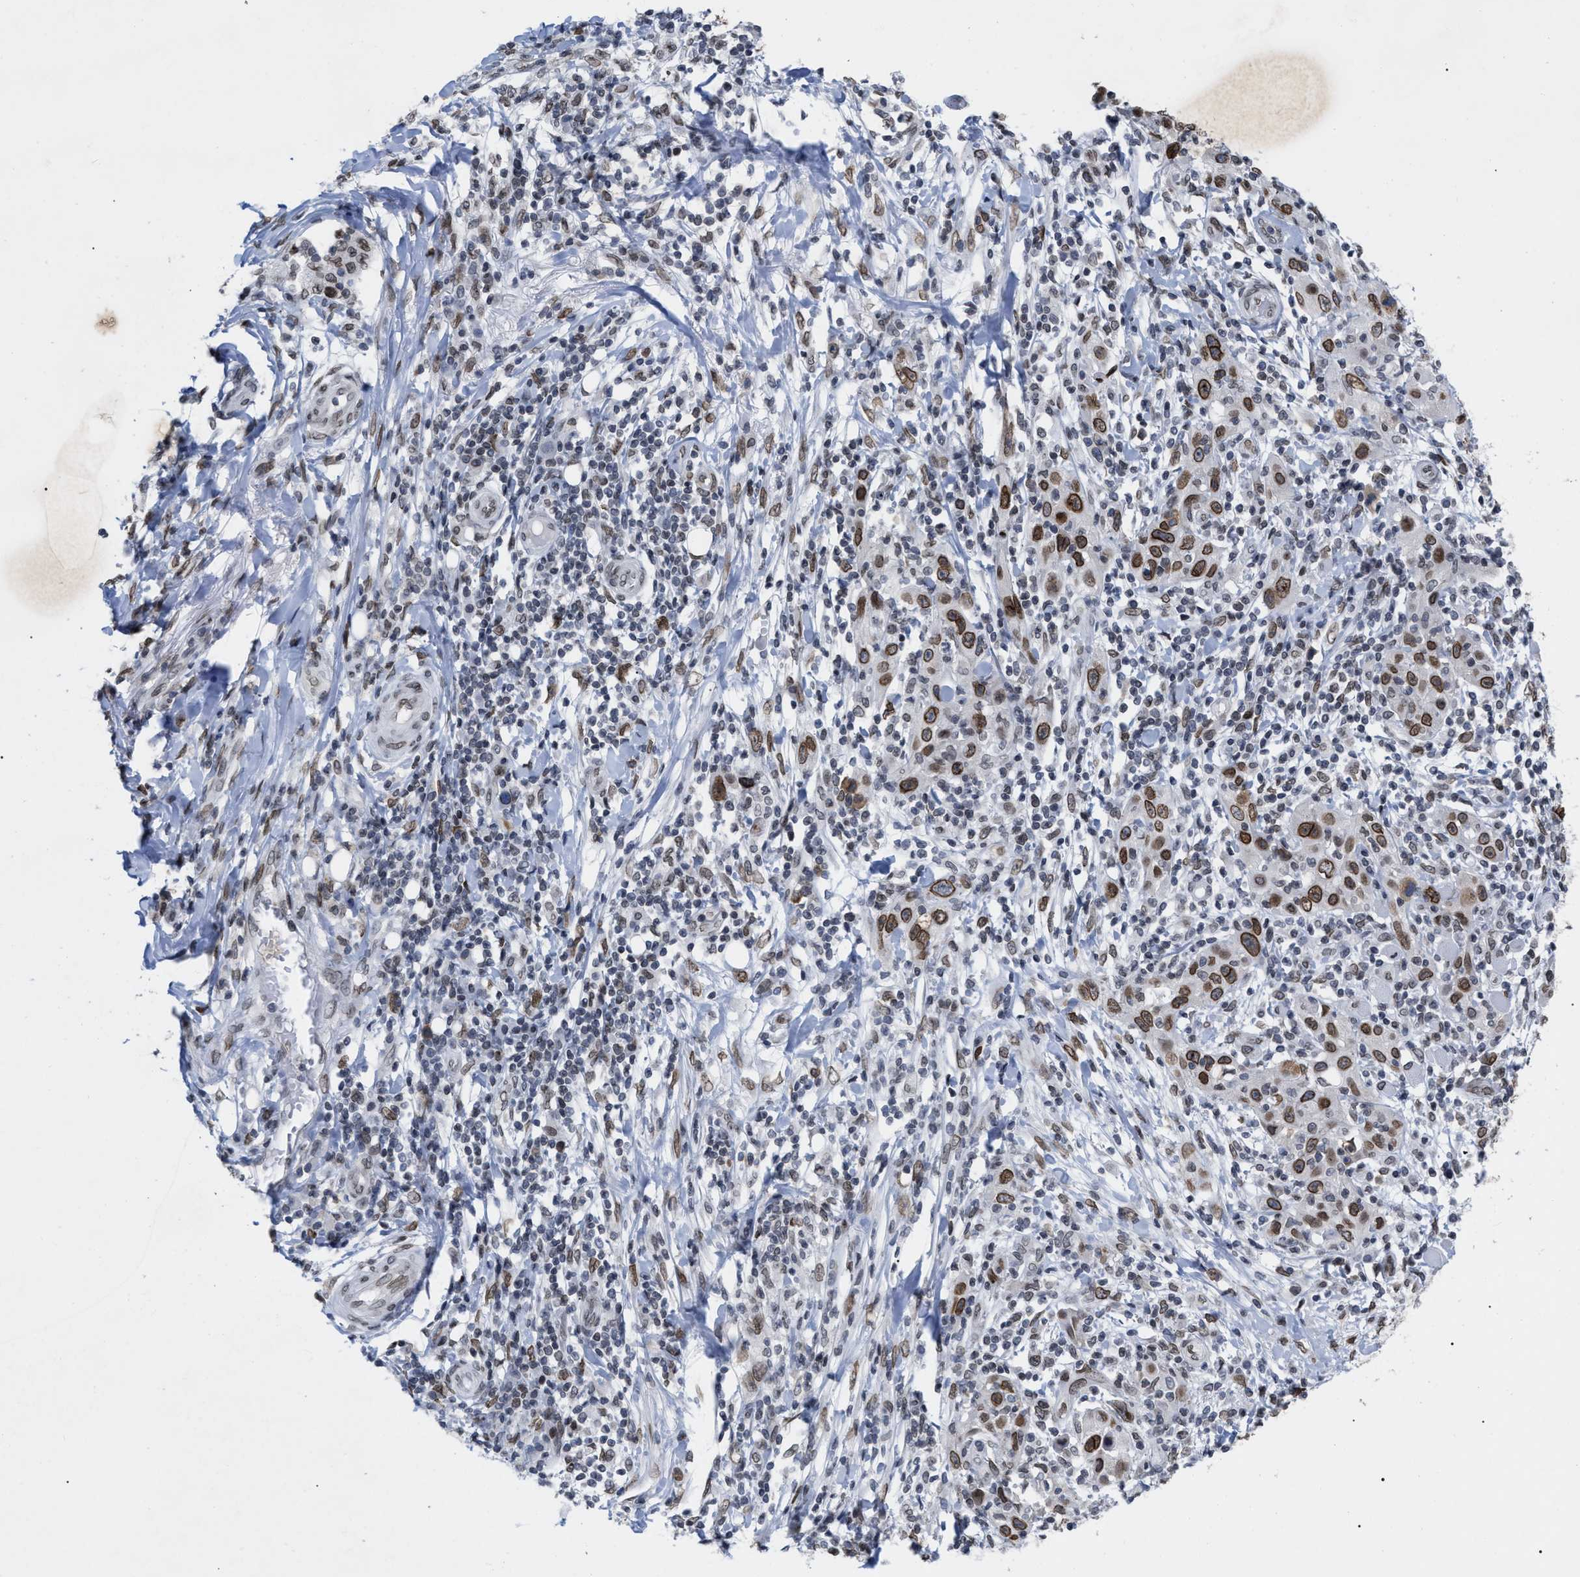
{"staining": {"intensity": "strong", "quantity": ">75%", "location": "cytoplasmic/membranous,nuclear"}, "tissue": "skin cancer", "cell_type": "Tumor cells", "image_type": "cancer", "snomed": [{"axis": "morphology", "description": "Squamous cell carcinoma, NOS"}, {"axis": "topography", "description": "Skin"}], "caption": "Human skin cancer (squamous cell carcinoma) stained for a protein (brown) reveals strong cytoplasmic/membranous and nuclear positive expression in approximately >75% of tumor cells.", "gene": "TPR", "patient": {"sex": "female", "age": 88}}